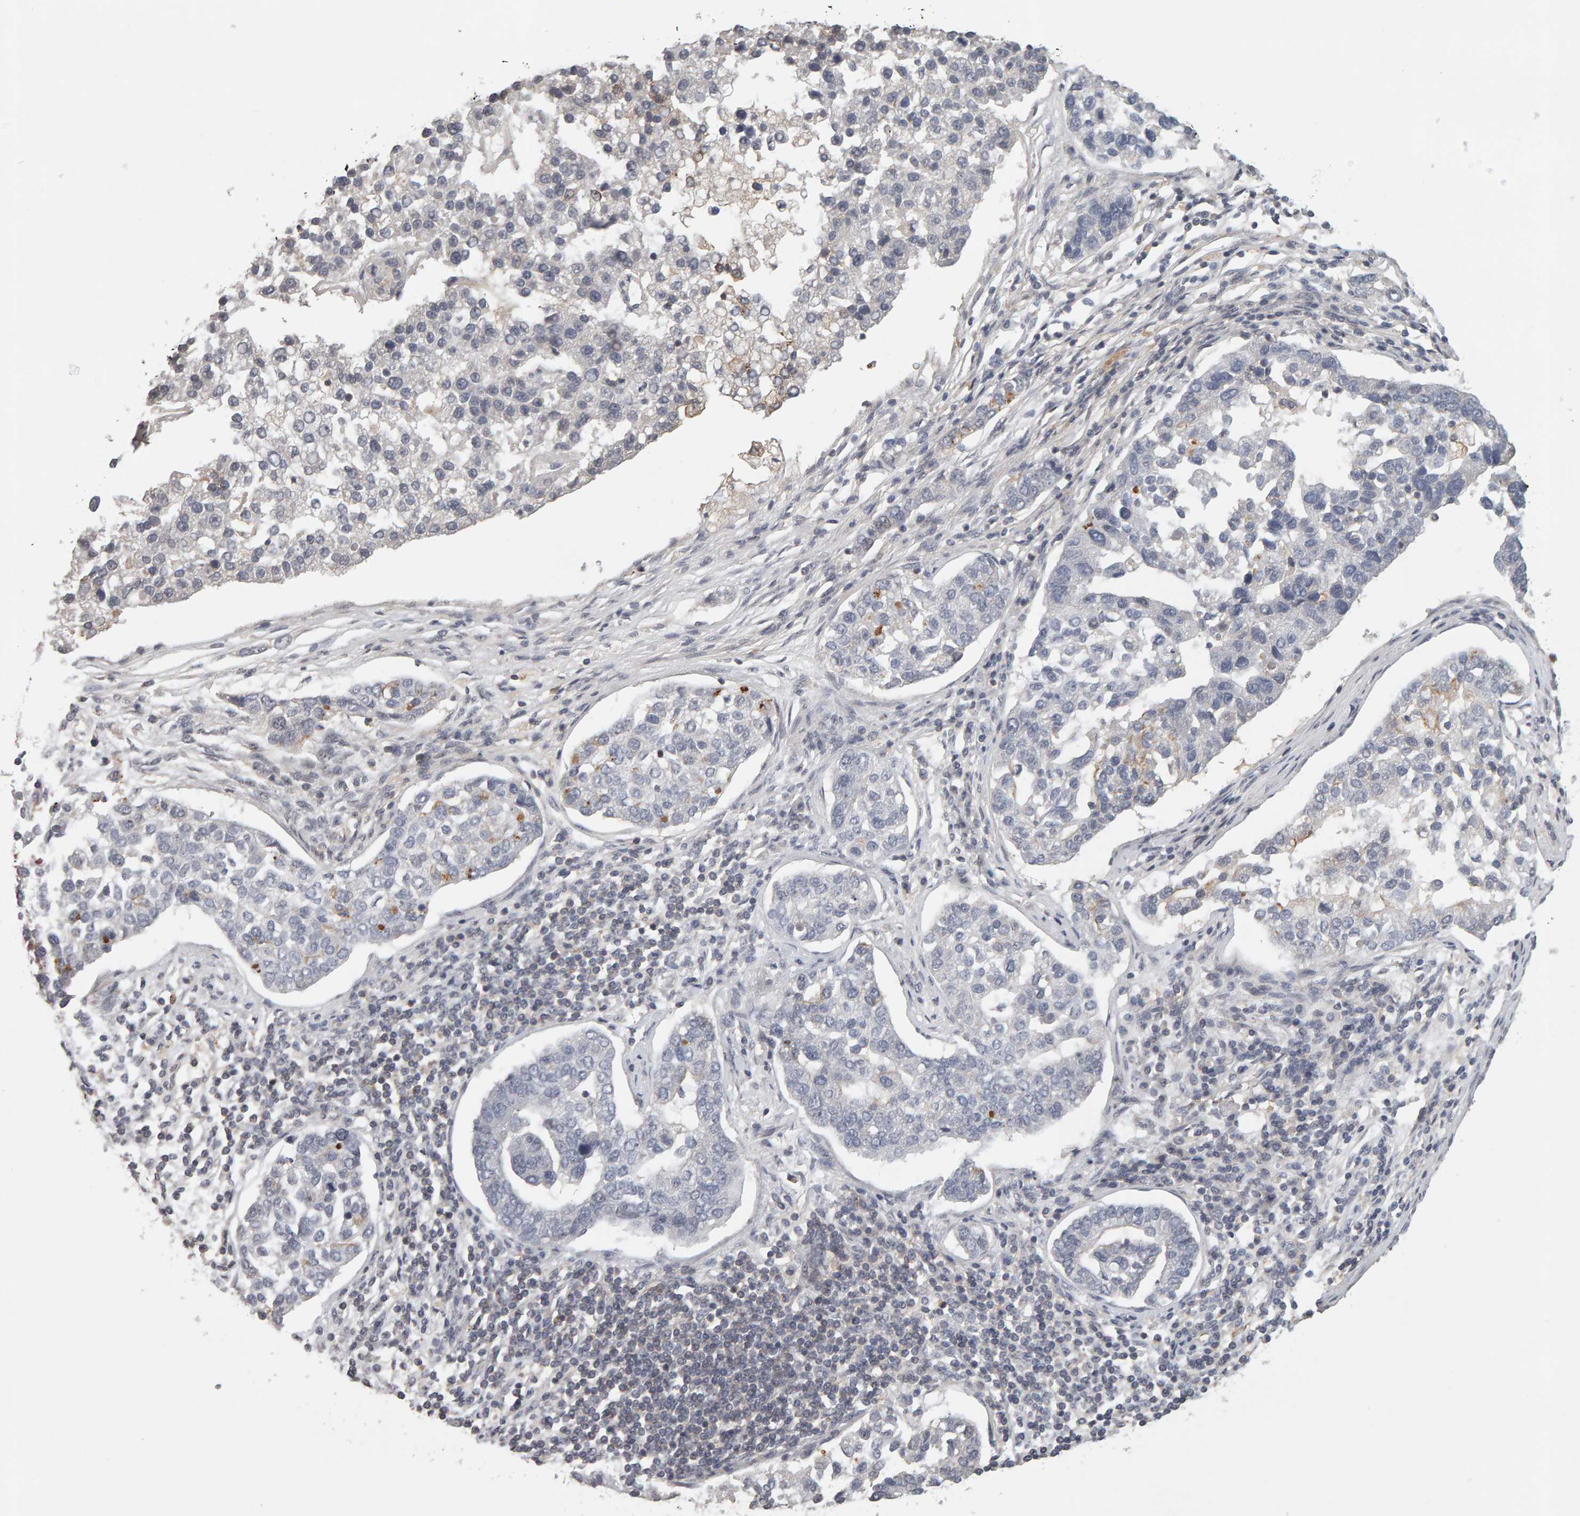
{"staining": {"intensity": "negative", "quantity": "none", "location": "none"}, "tissue": "pancreatic cancer", "cell_type": "Tumor cells", "image_type": "cancer", "snomed": [{"axis": "morphology", "description": "Adenocarcinoma, NOS"}, {"axis": "topography", "description": "Pancreas"}], "caption": "This photomicrograph is of adenocarcinoma (pancreatic) stained with immunohistochemistry to label a protein in brown with the nuclei are counter-stained blue. There is no expression in tumor cells. (DAB immunohistochemistry (IHC) with hematoxylin counter stain).", "gene": "TEFM", "patient": {"sex": "female", "age": 61}}